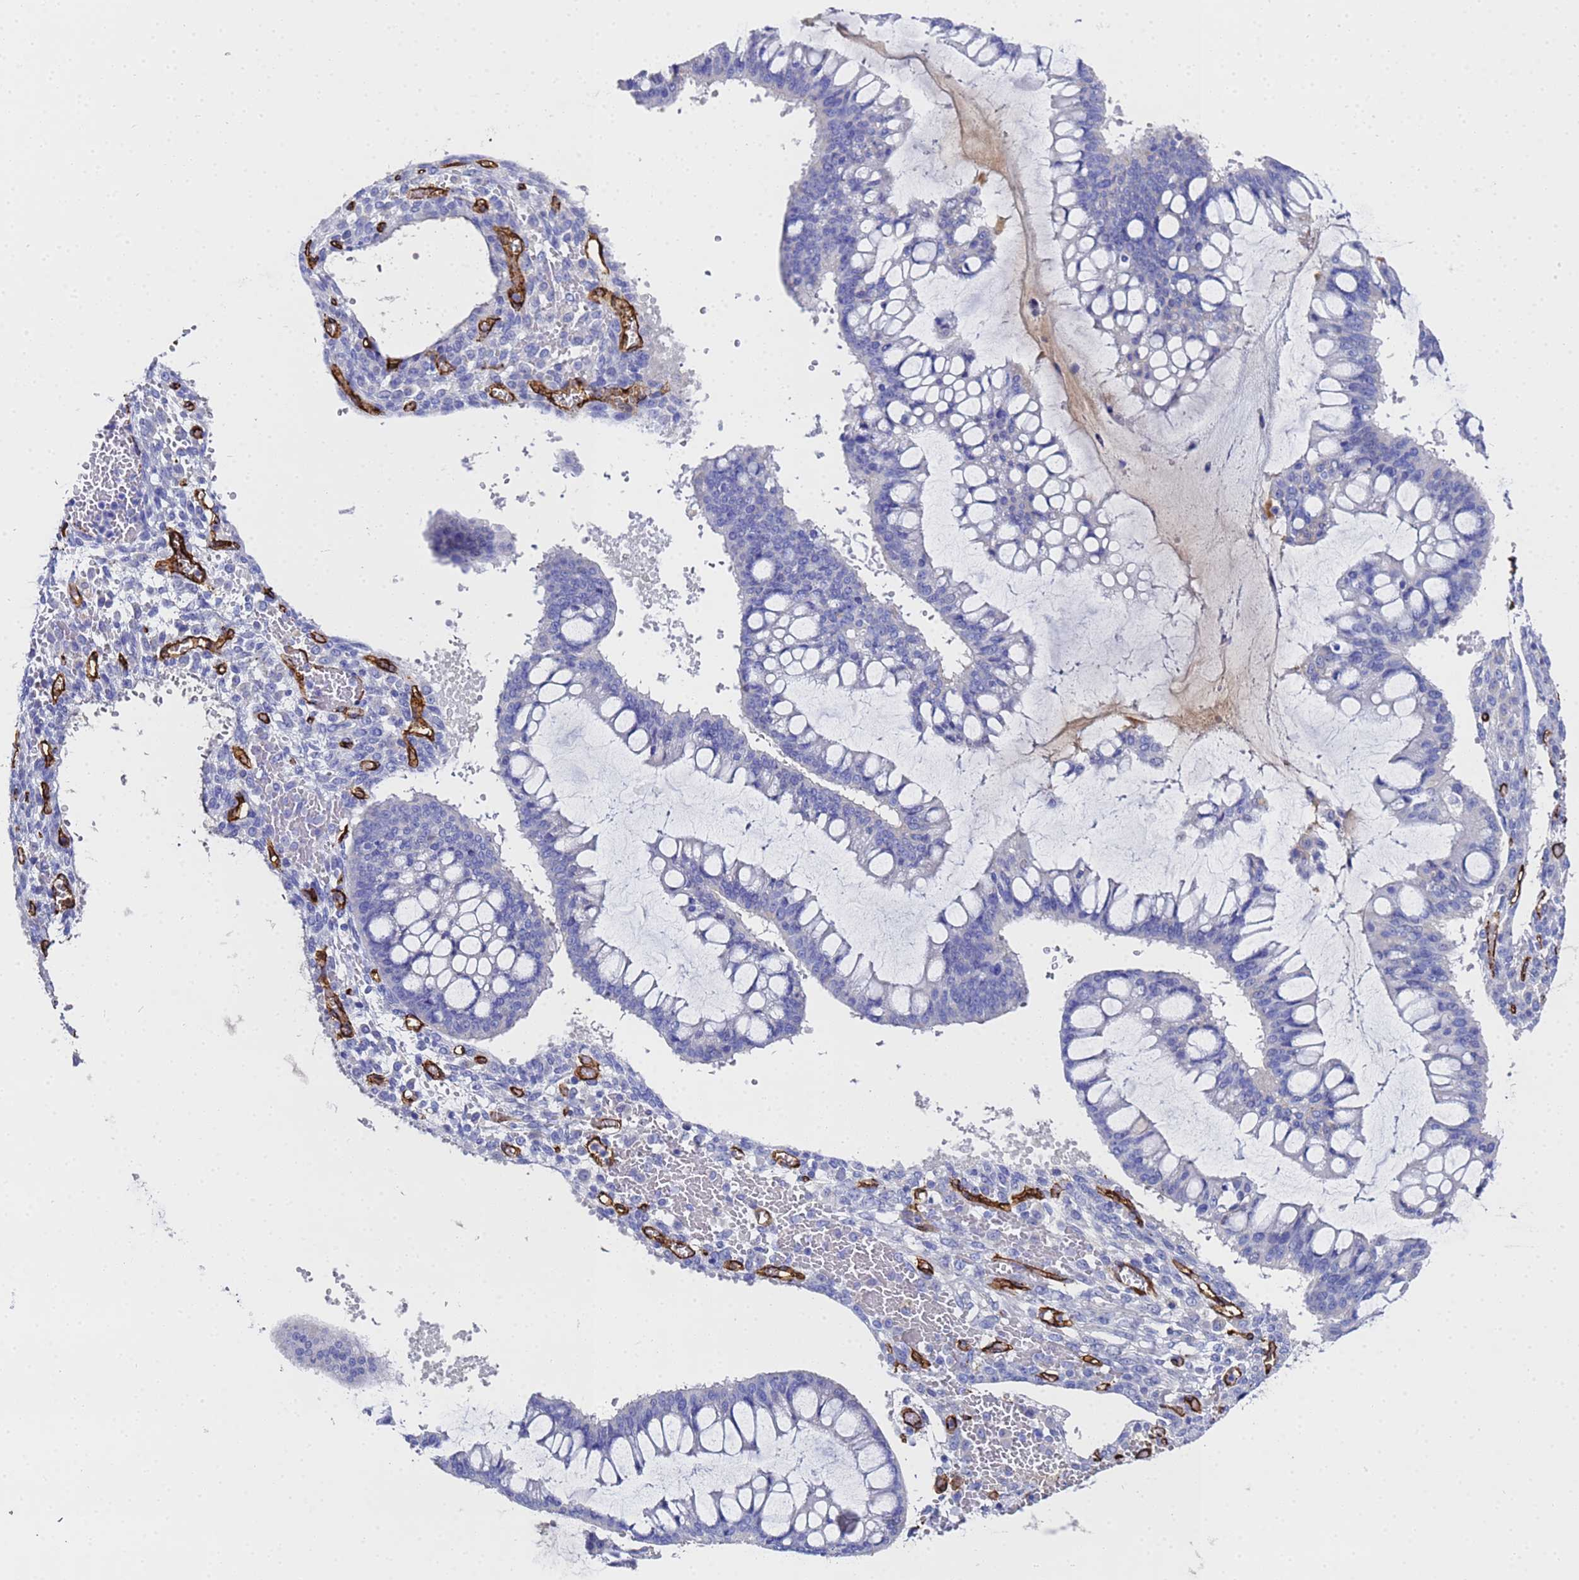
{"staining": {"intensity": "negative", "quantity": "none", "location": "none"}, "tissue": "ovarian cancer", "cell_type": "Tumor cells", "image_type": "cancer", "snomed": [{"axis": "morphology", "description": "Cystadenocarcinoma, mucinous, NOS"}, {"axis": "topography", "description": "Ovary"}], "caption": "A histopathology image of ovarian cancer stained for a protein exhibits no brown staining in tumor cells. (Immunohistochemistry, brightfield microscopy, high magnification).", "gene": "ADIPOQ", "patient": {"sex": "female", "age": 73}}